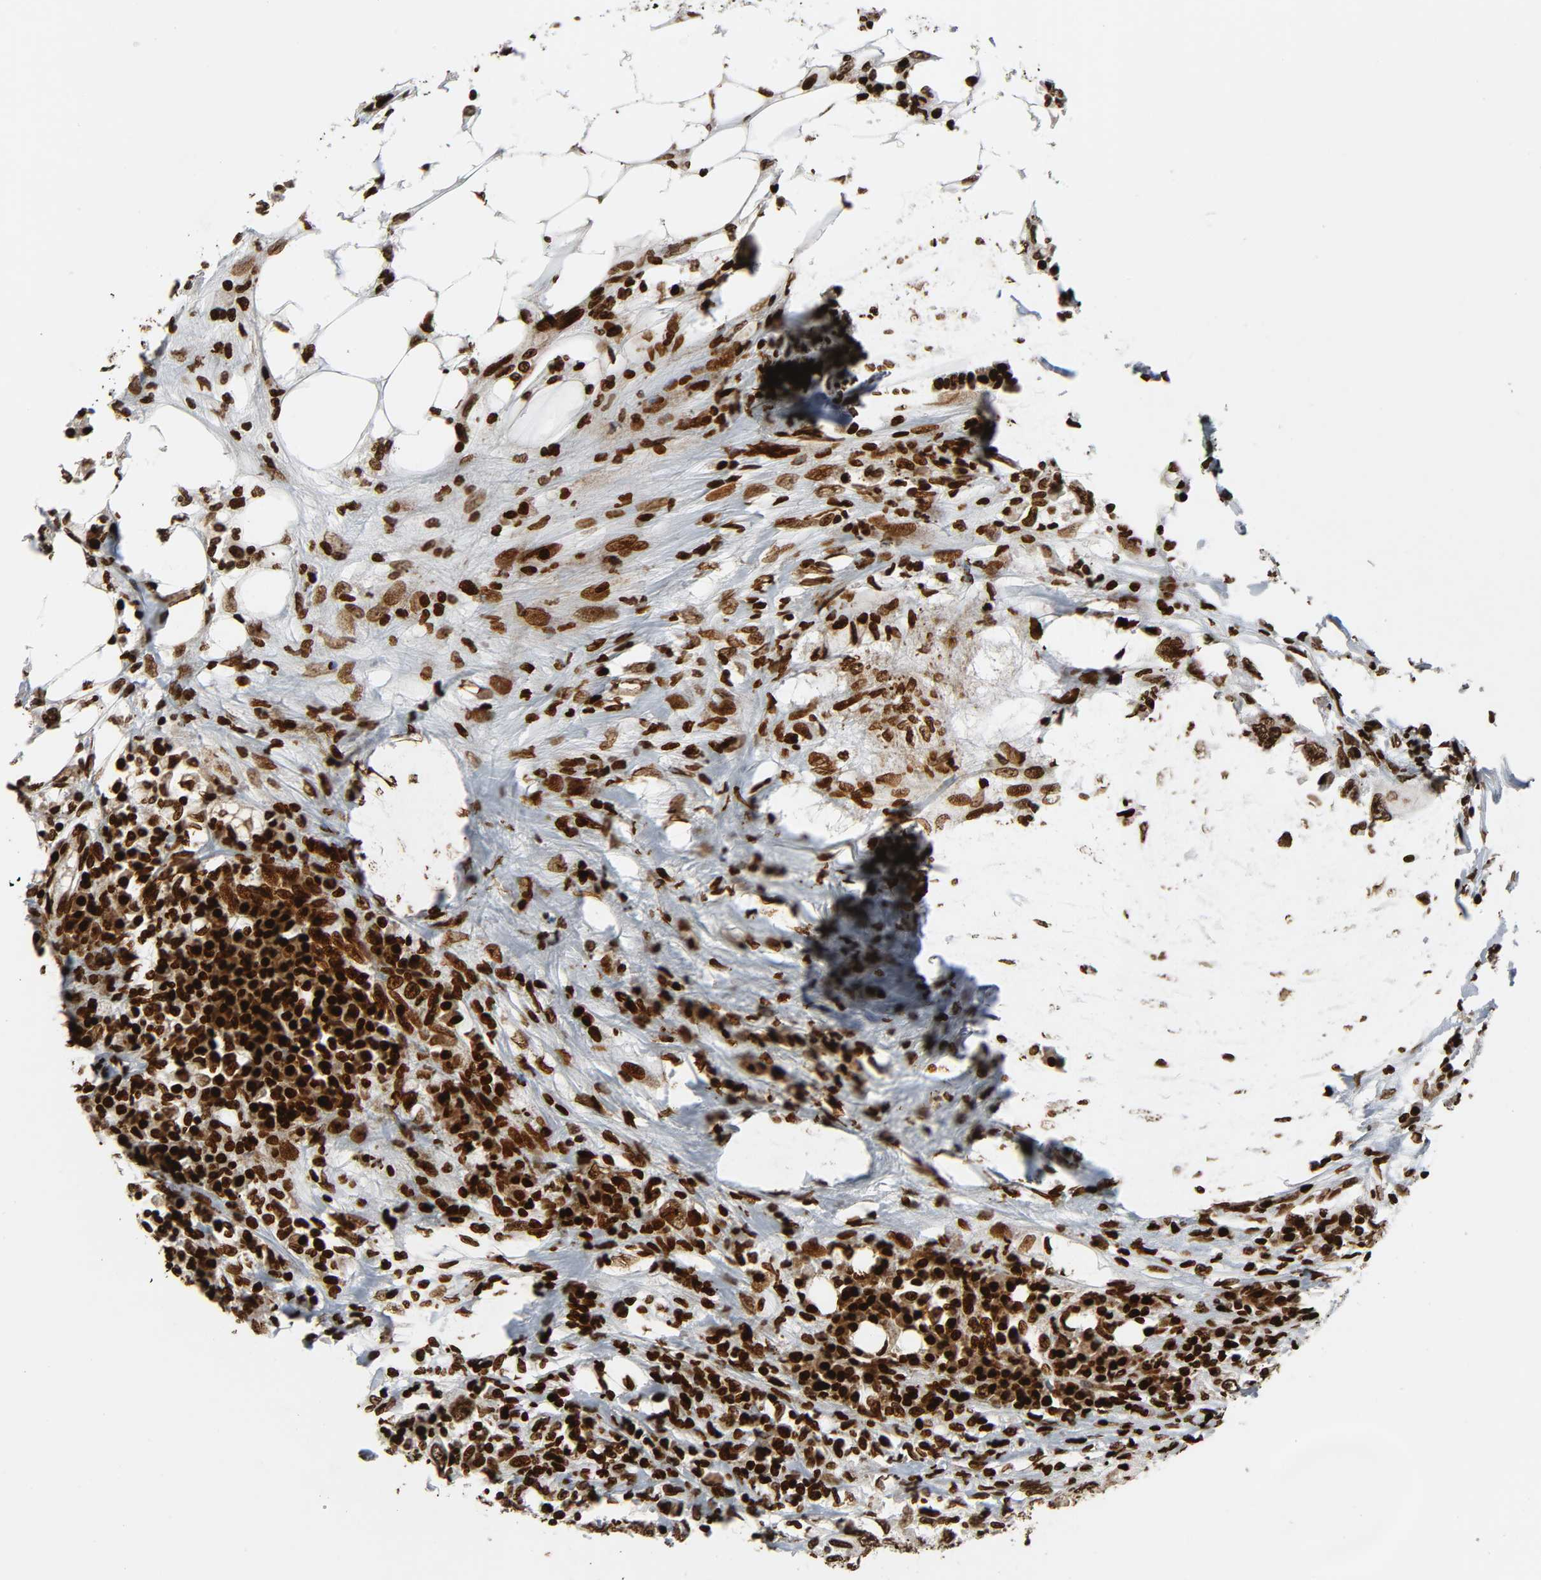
{"staining": {"intensity": "strong", "quantity": ">75%", "location": "nuclear"}, "tissue": "colorectal cancer", "cell_type": "Tumor cells", "image_type": "cancer", "snomed": [{"axis": "morphology", "description": "Adenocarcinoma, NOS"}, {"axis": "topography", "description": "Colon"}], "caption": "Protein staining of colorectal cancer (adenocarcinoma) tissue displays strong nuclear positivity in about >75% of tumor cells.", "gene": "RXRA", "patient": {"sex": "male", "age": 71}}